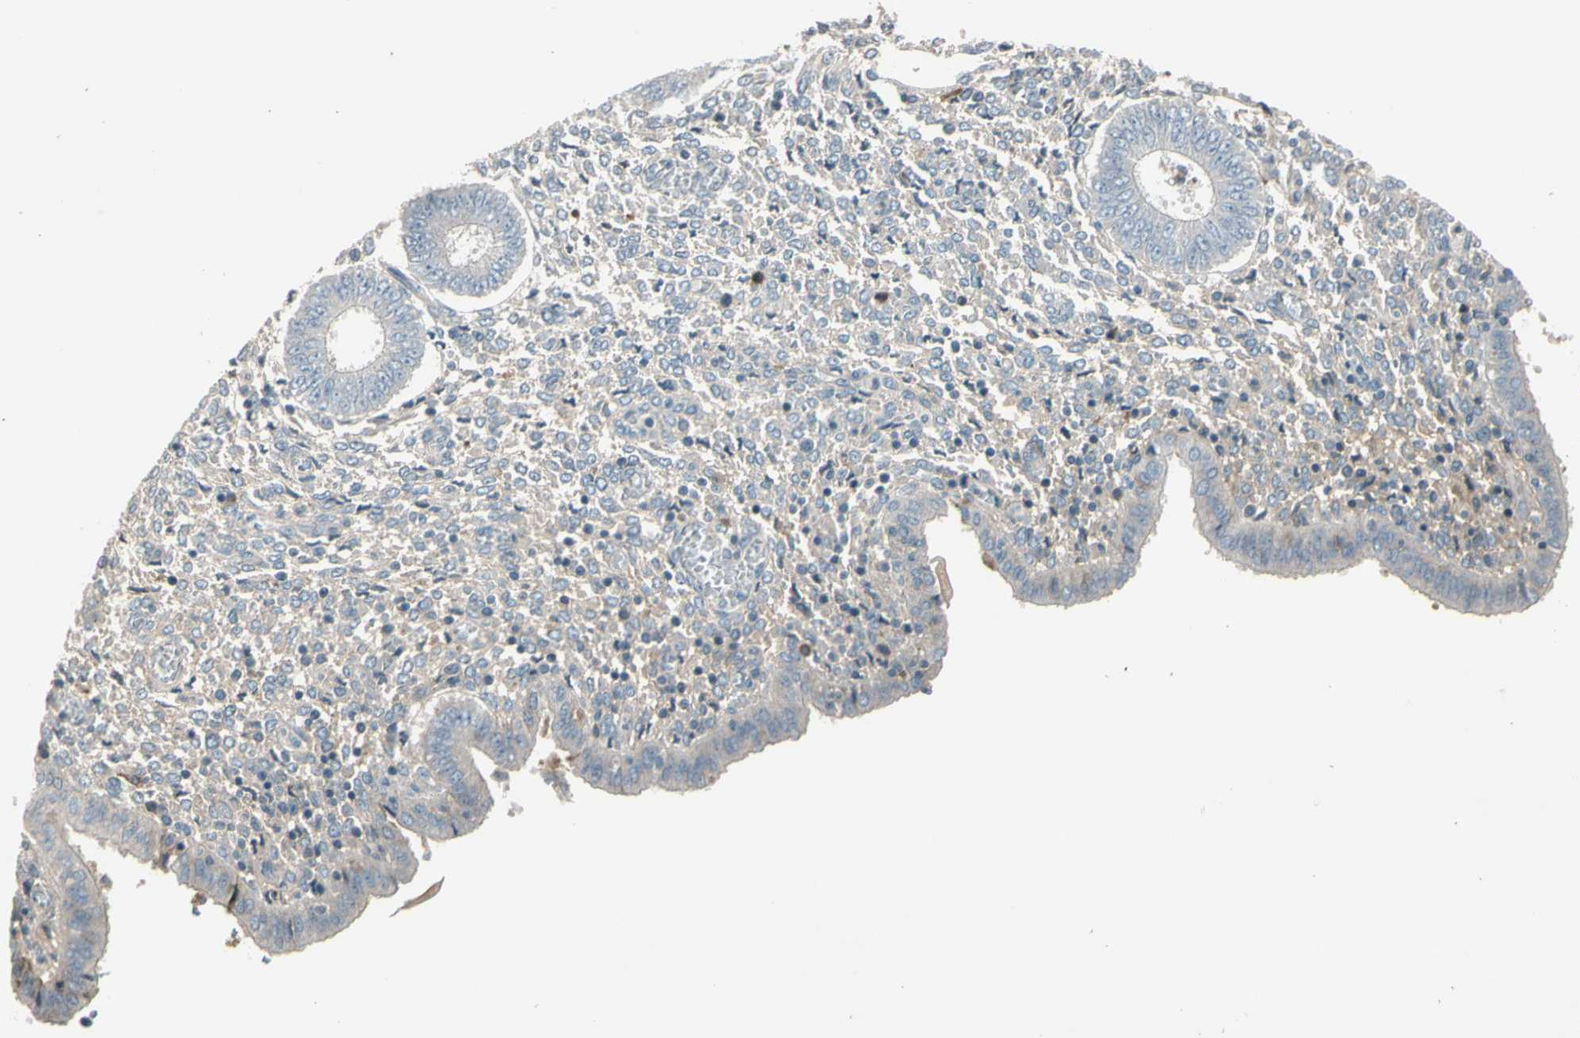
{"staining": {"intensity": "negative", "quantity": "none", "location": "none"}, "tissue": "endometrium", "cell_type": "Cells in endometrial stroma", "image_type": "normal", "snomed": [{"axis": "morphology", "description": "Normal tissue, NOS"}, {"axis": "topography", "description": "Endometrium"}], "caption": "This is a image of immunohistochemistry (IHC) staining of normal endometrium, which shows no positivity in cells in endometrial stroma.", "gene": "PDPN", "patient": {"sex": "female", "age": 35}}